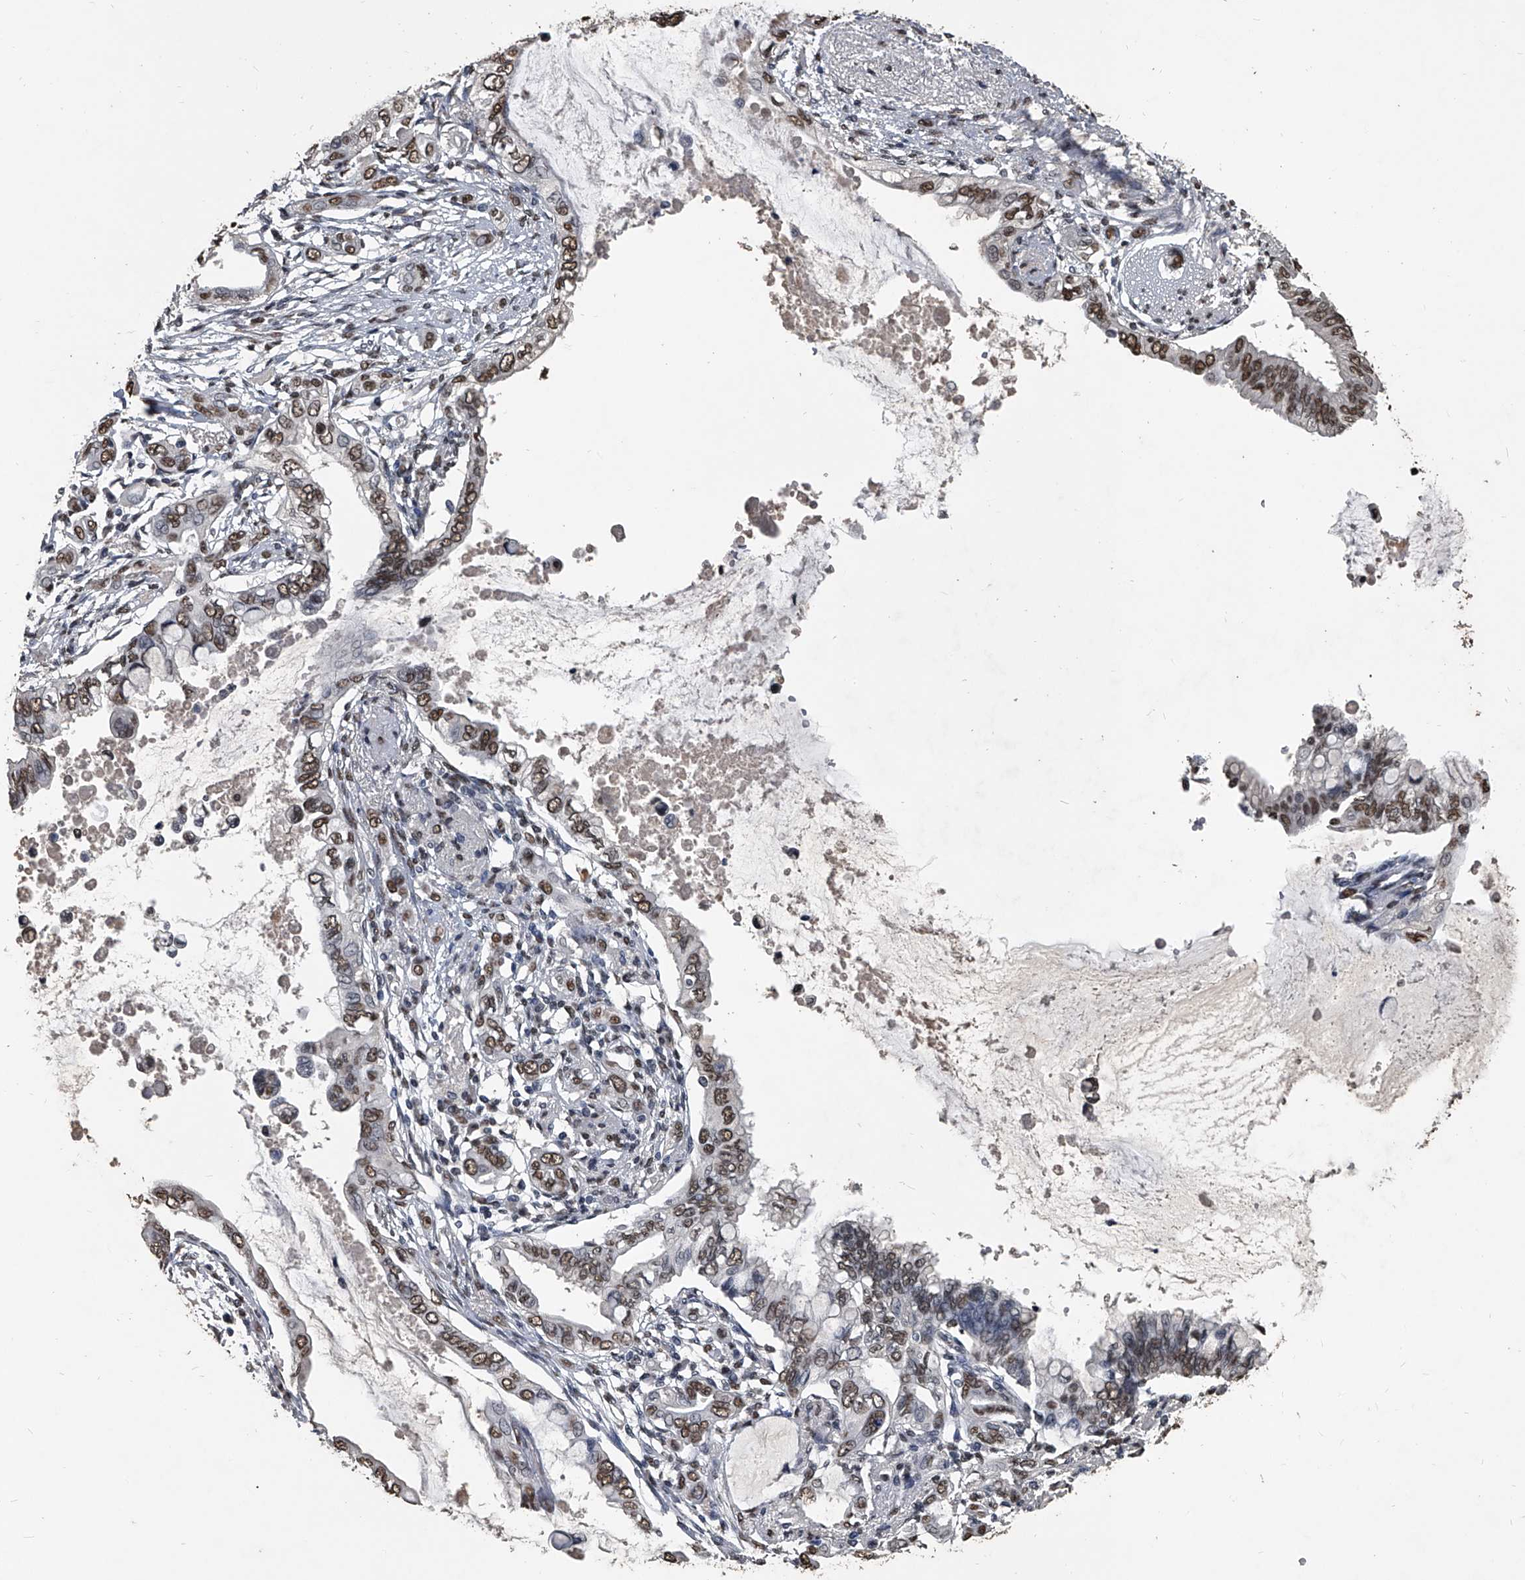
{"staining": {"intensity": "moderate", "quantity": ">75%", "location": "nuclear"}, "tissue": "pancreatic cancer", "cell_type": "Tumor cells", "image_type": "cancer", "snomed": [{"axis": "morphology", "description": "Adenocarcinoma, NOS"}, {"axis": "topography", "description": "Pancreas"}], "caption": "IHC staining of pancreatic cancer (adenocarcinoma), which exhibits medium levels of moderate nuclear staining in approximately >75% of tumor cells indicating moderate nuclear protein staining. The staining was performed using DAB (3,3'-diaminobenzidine) (brown) for protein detection and nuclei were counterstained in hematoxylin (blue).", "gene": "MATR3", "patient": {"sex": "female", "age": 60}}